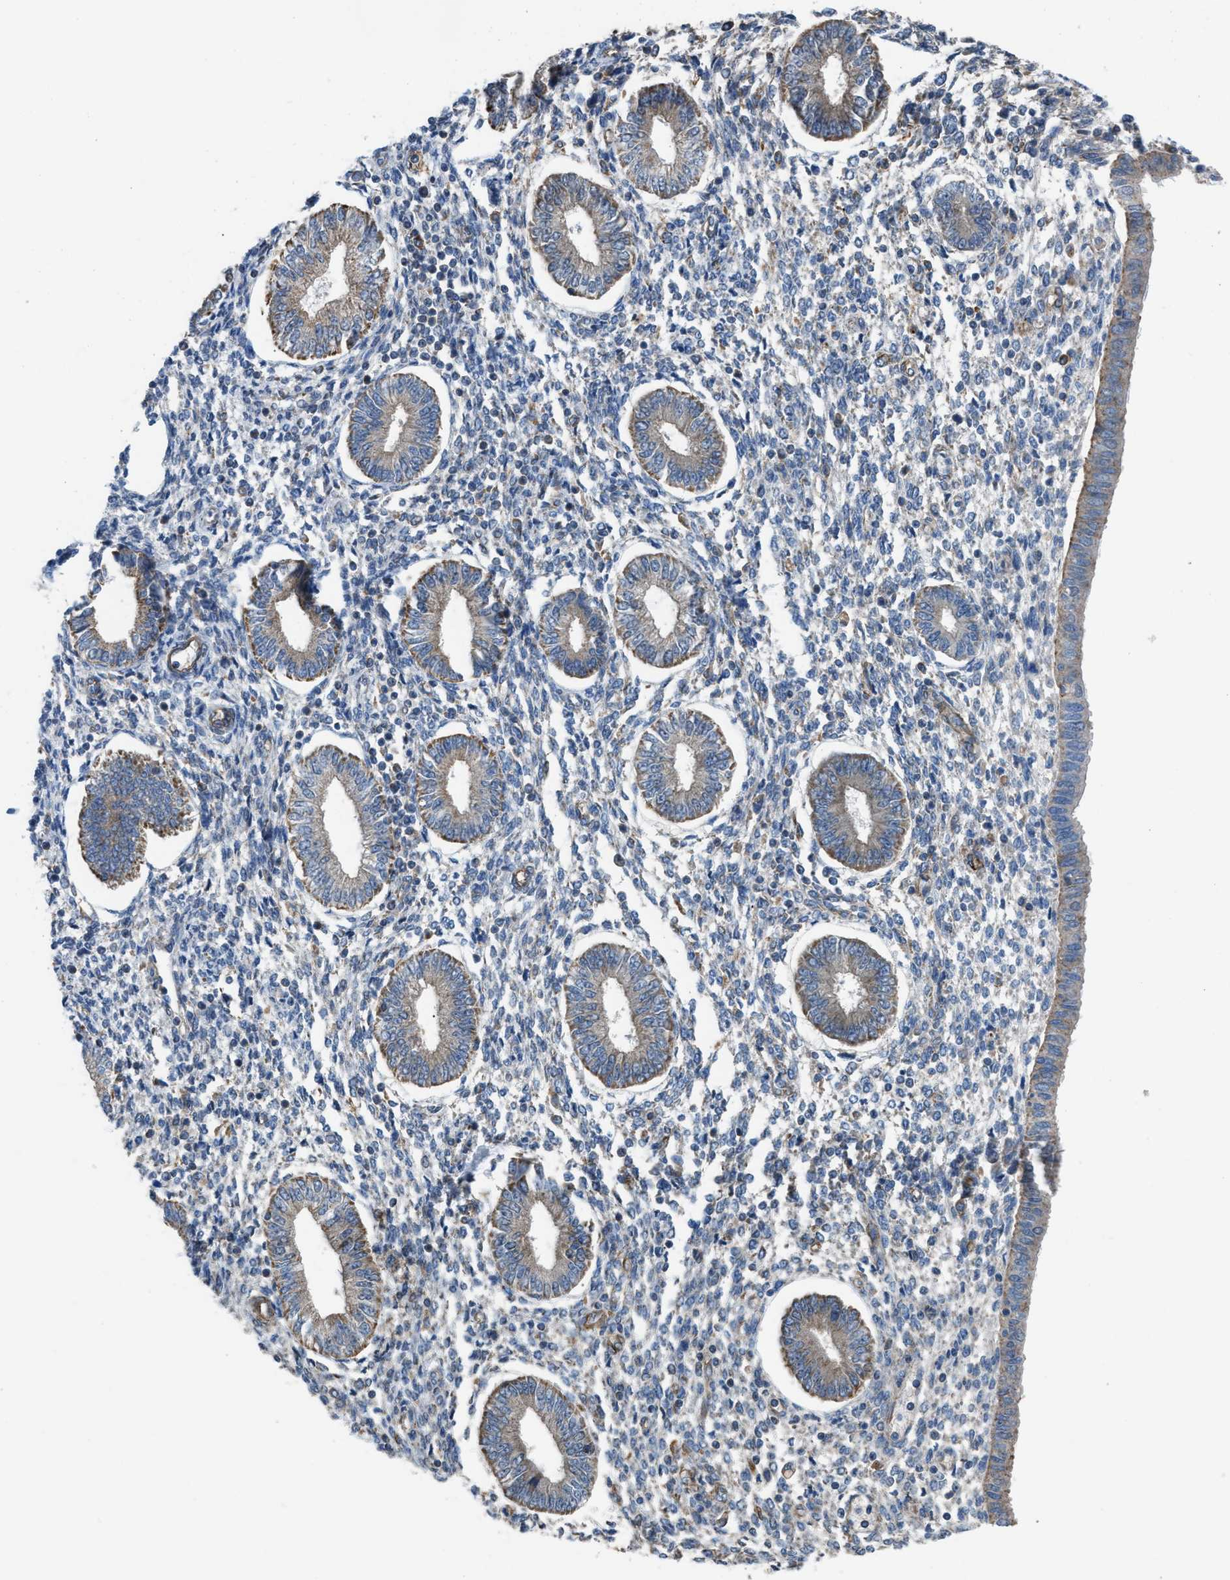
{"staining": {"intensity": "negative", "quantity": "none", "location": "none"}, "tissue": "endometrium", "cell_type": "Cells in endometrial stroma", "image_type": "normal", "snomed": [{"axis": "morphology", "description": "Normal tissue, NOS"}, {"axis": "topography", "description": "Endometrium"}], "caption": "Immunohistochemistry (IHC) photomicrograph of benign human endometrium stained for a protein (brown), which displays no staining in cells in endometrial stroma.", "gene": "SLC10A3", "patient": {"sex": "female", "age": 50}}